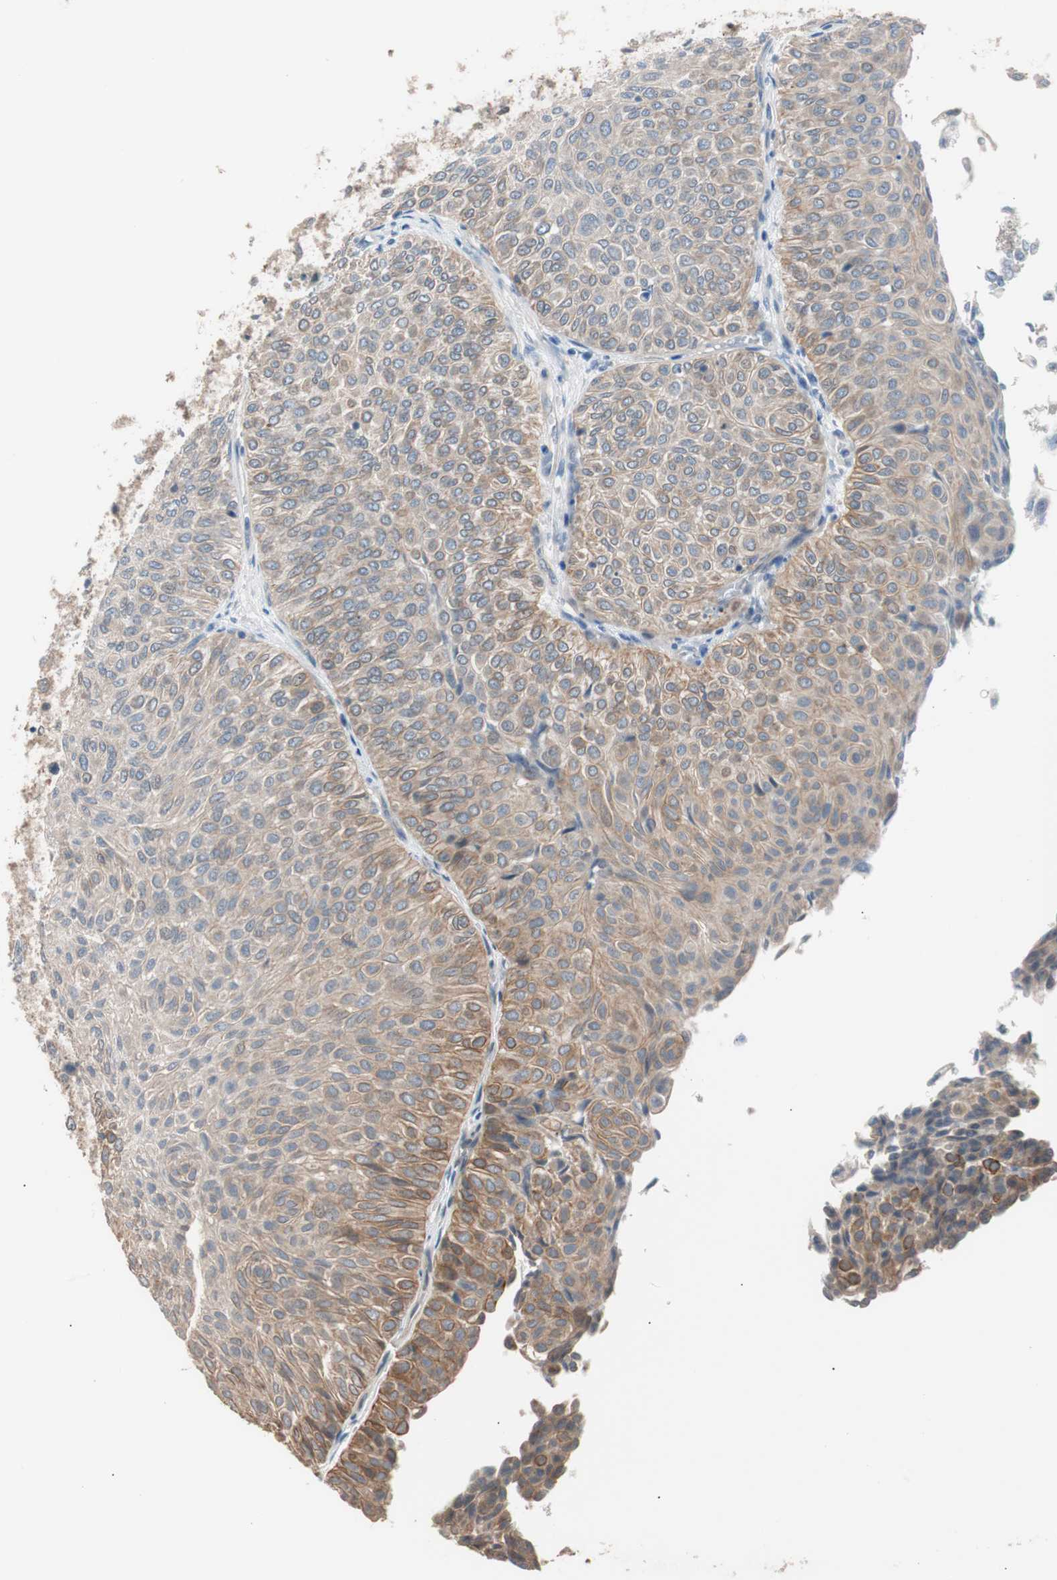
{"staining": {"intensity": "weak", "quantity": "<25%", "location": "cytoplasmic/membranous"}, "tissue": "urothelial cancer", "cell_type": "Tumor cells", "image_type": "cancer", "snomed": [{"axis": "morphology", "description": "Urothelial carcinoma, Low grade"}, {"axis": "topography", "description": "Urinary bladder"}], "caption": "Immunohistochemical staining of human urothelial cancer displays no significant positivity in tumor cells.", "gene": "SMG1", "patient": {"sex": "male", "age": 78}}